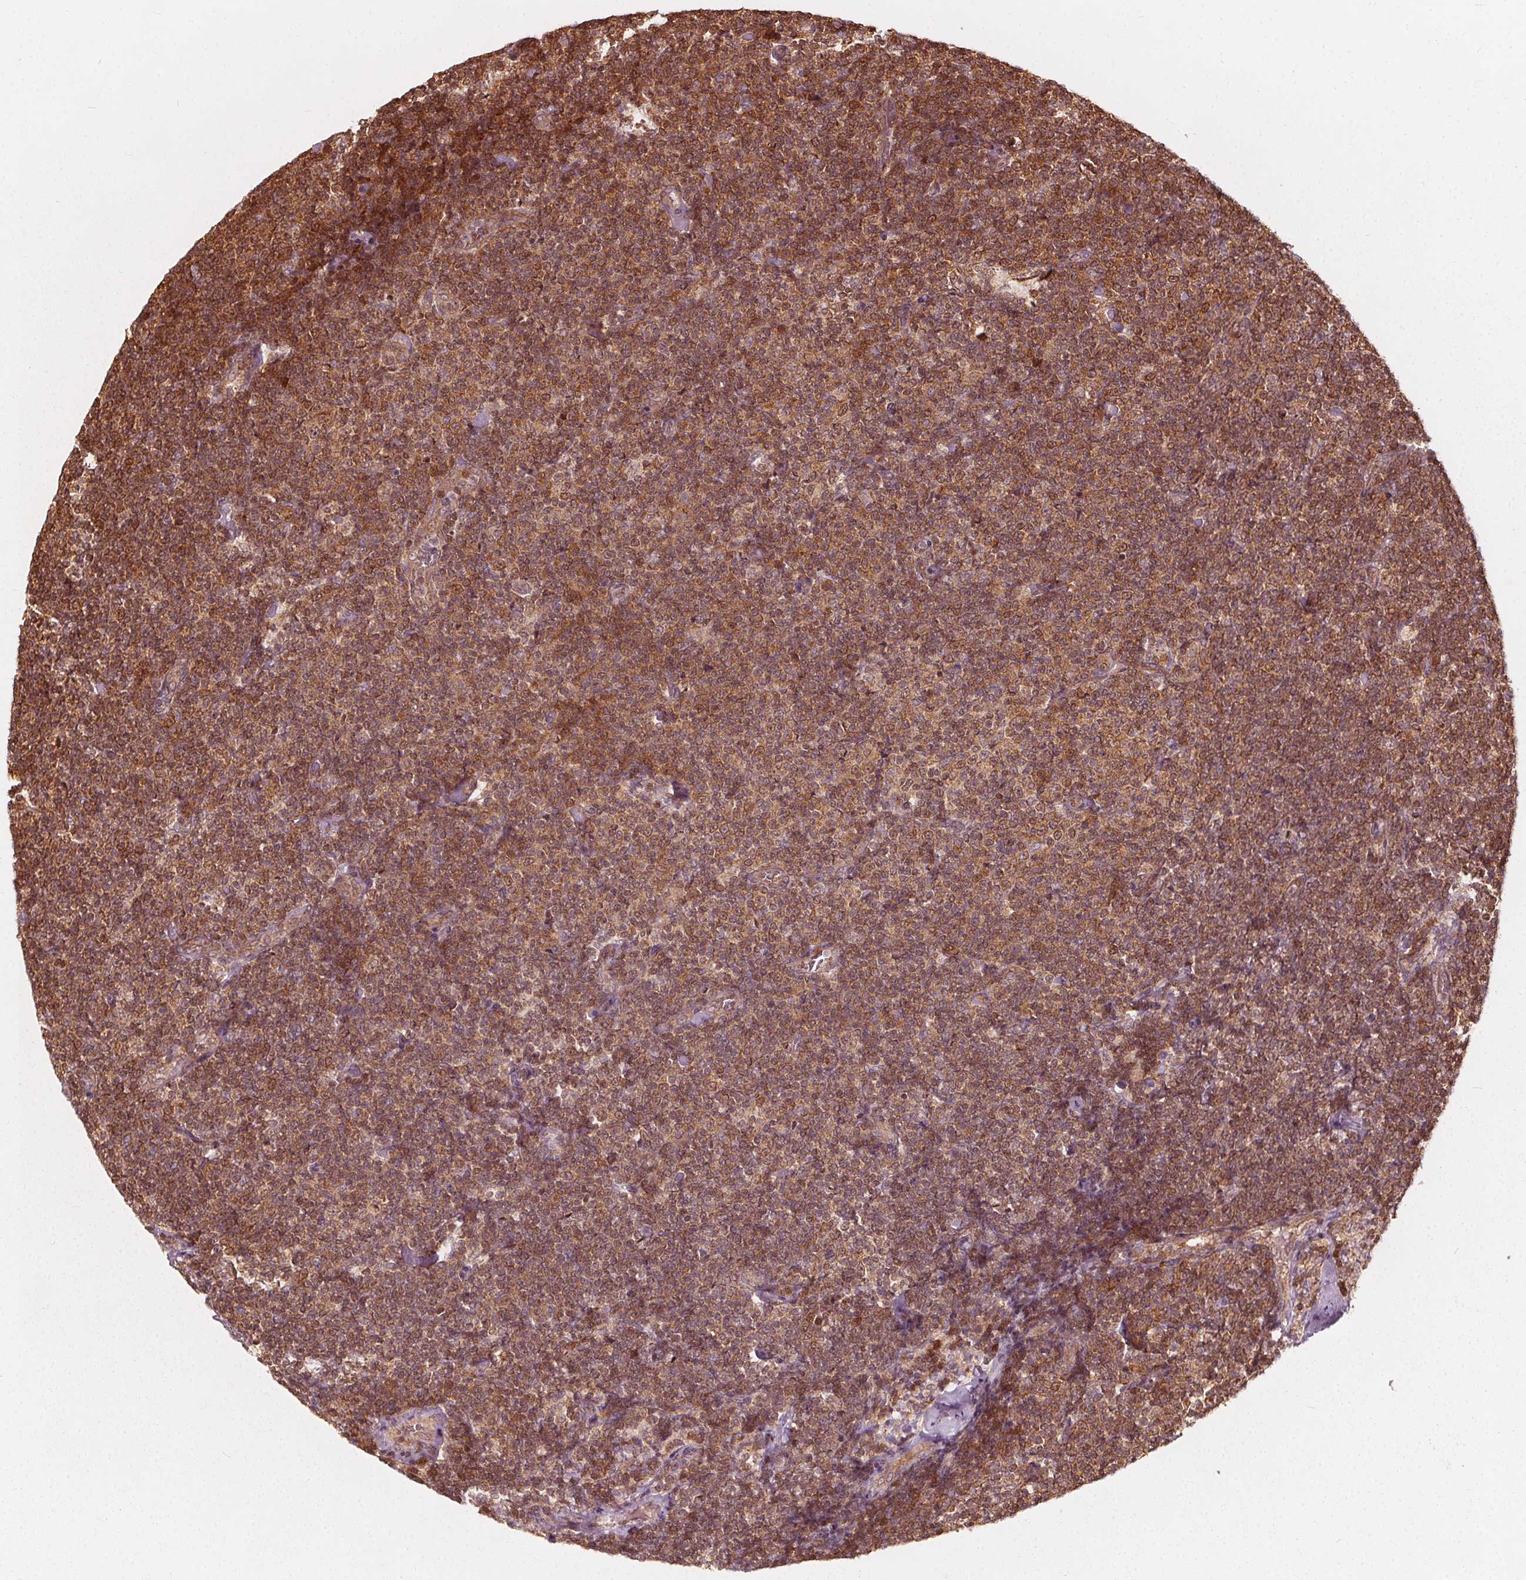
{"staining": {"intensity": "moderate", "quantity": ">75%", "location": "cytoplasmic/membranous"}, "tissue": "lymphoma", "cell_type": "Tumor cells", "image_type": "cancer", "snomed": [{"axis": "morphology", "description": "Malignant lymphoma, non-Hodgkin's type, Low grade"}, {"axis": "topography", "description": "Lymph node"}], "caption": "Lymphoma stained with immunohistochemistry exhibits moderate cytoplasmic/membranous staining in approximately >75% of tumor cells. Using DAB (3,3'-diaminobenzidine) (brown) and hematoxylin (blue) stains, captured at high magnification using brightfield microscopy.", "gene": "AIP", "patient": {"sex": "male", "age": 81}}